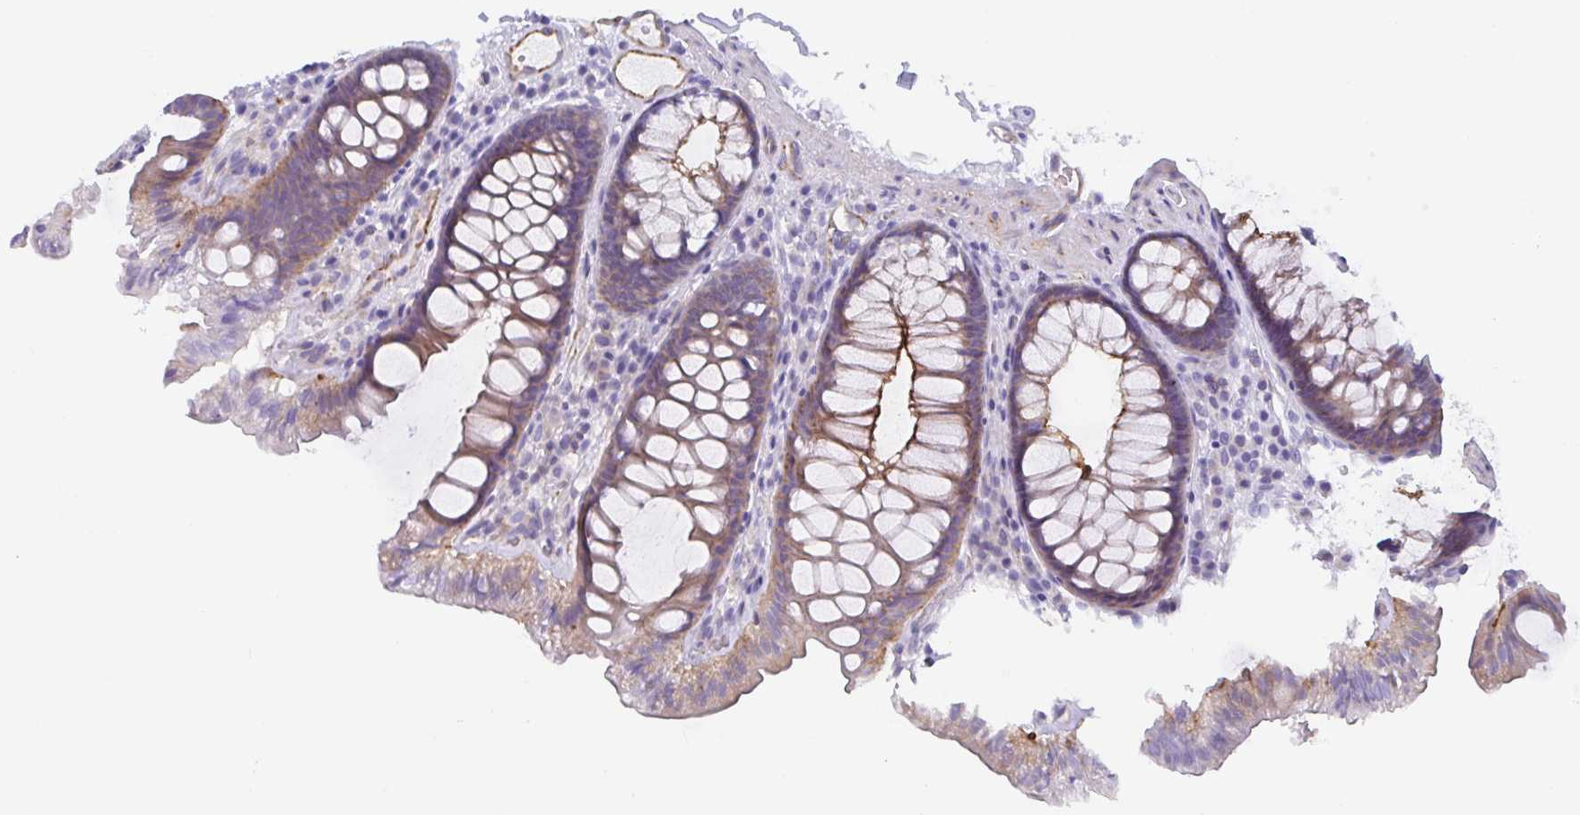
{"staining": {"intensity": "weak", "quantity": ">75%", "location": "cytoplasmic/membranous"}, "tissue": "colon", "cell_type": "Endothelial cells", "image_type": "normal", "snomed": [{"axis": "morphology", "description": "Normal tissue, NOS"}, {"axis": "topography", "description": "Colon"}, {"axis": "topography", "description": "Peripheral nerve tissue"}], "caption": "Weak cytoplasmic/membranous protein staining is identified in approximately >75% of endothelial cells in colon. (IHC, brightfield microscopy, high magnification).", "gene": "TRAM2", "patient": {"sex": "male", "age": 84}}